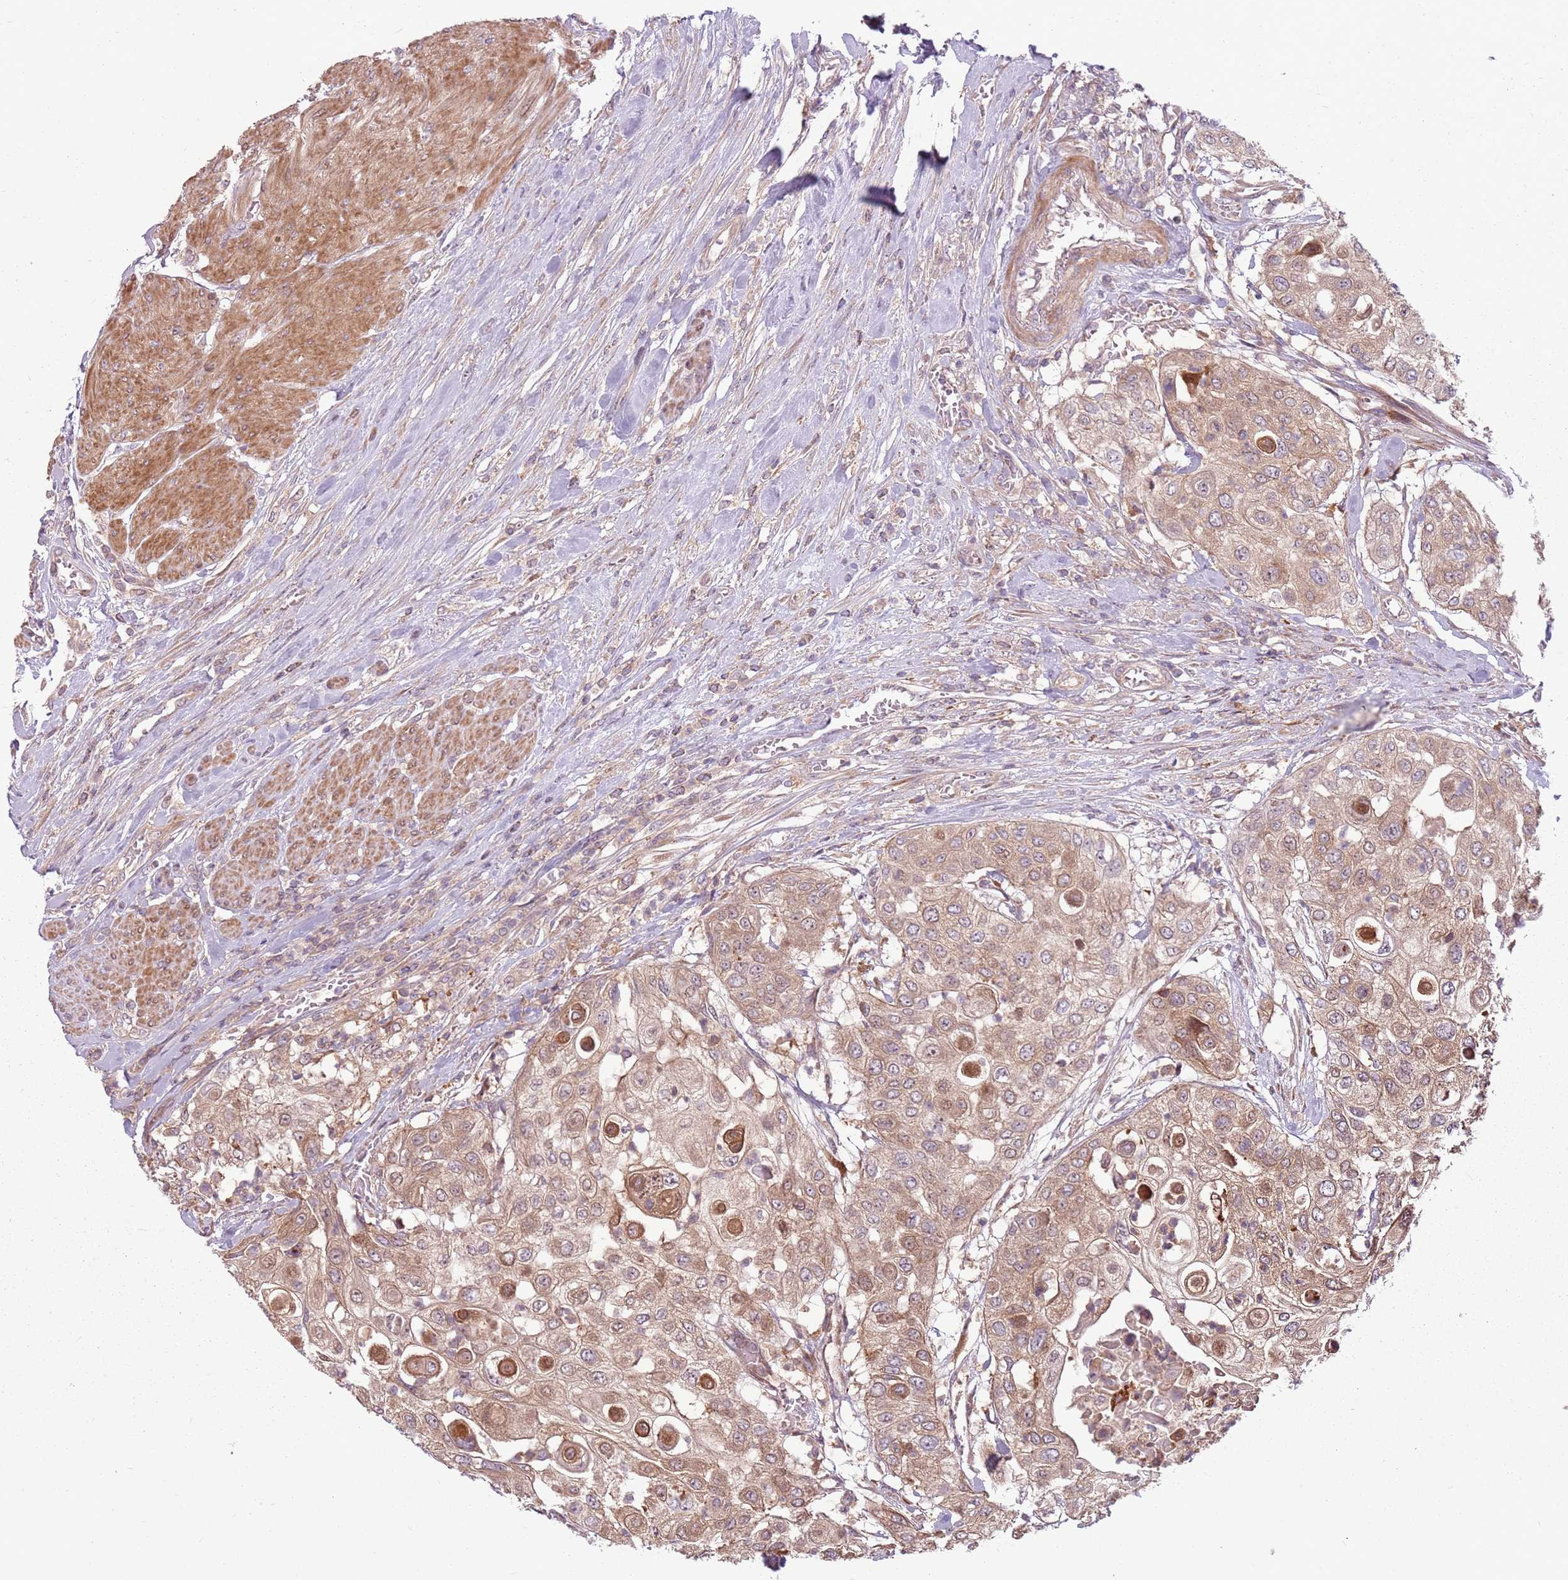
{"staining": {"intensity": "moderate", "quantity": ">75%", "location": "cytoplasmic/membranous"}, "tissue": "urothelial cancer", "cell_type": "Tumor cells", "image_type": "cancer", "snomed": [{"axis": "morphology", "description": "Urothelial carcinoma, High grade"}, {"axis": "topography", "description": "Urinary bladder"}], "caption": "This is a histology image of immunohistochemistry (IHC) staining of urothelial cancer, which shows moderate expression in the cytoplasmic/membranous of tumor cells.", "gene": "RPL21", "patient": {"sex": "female", "age": 79}}